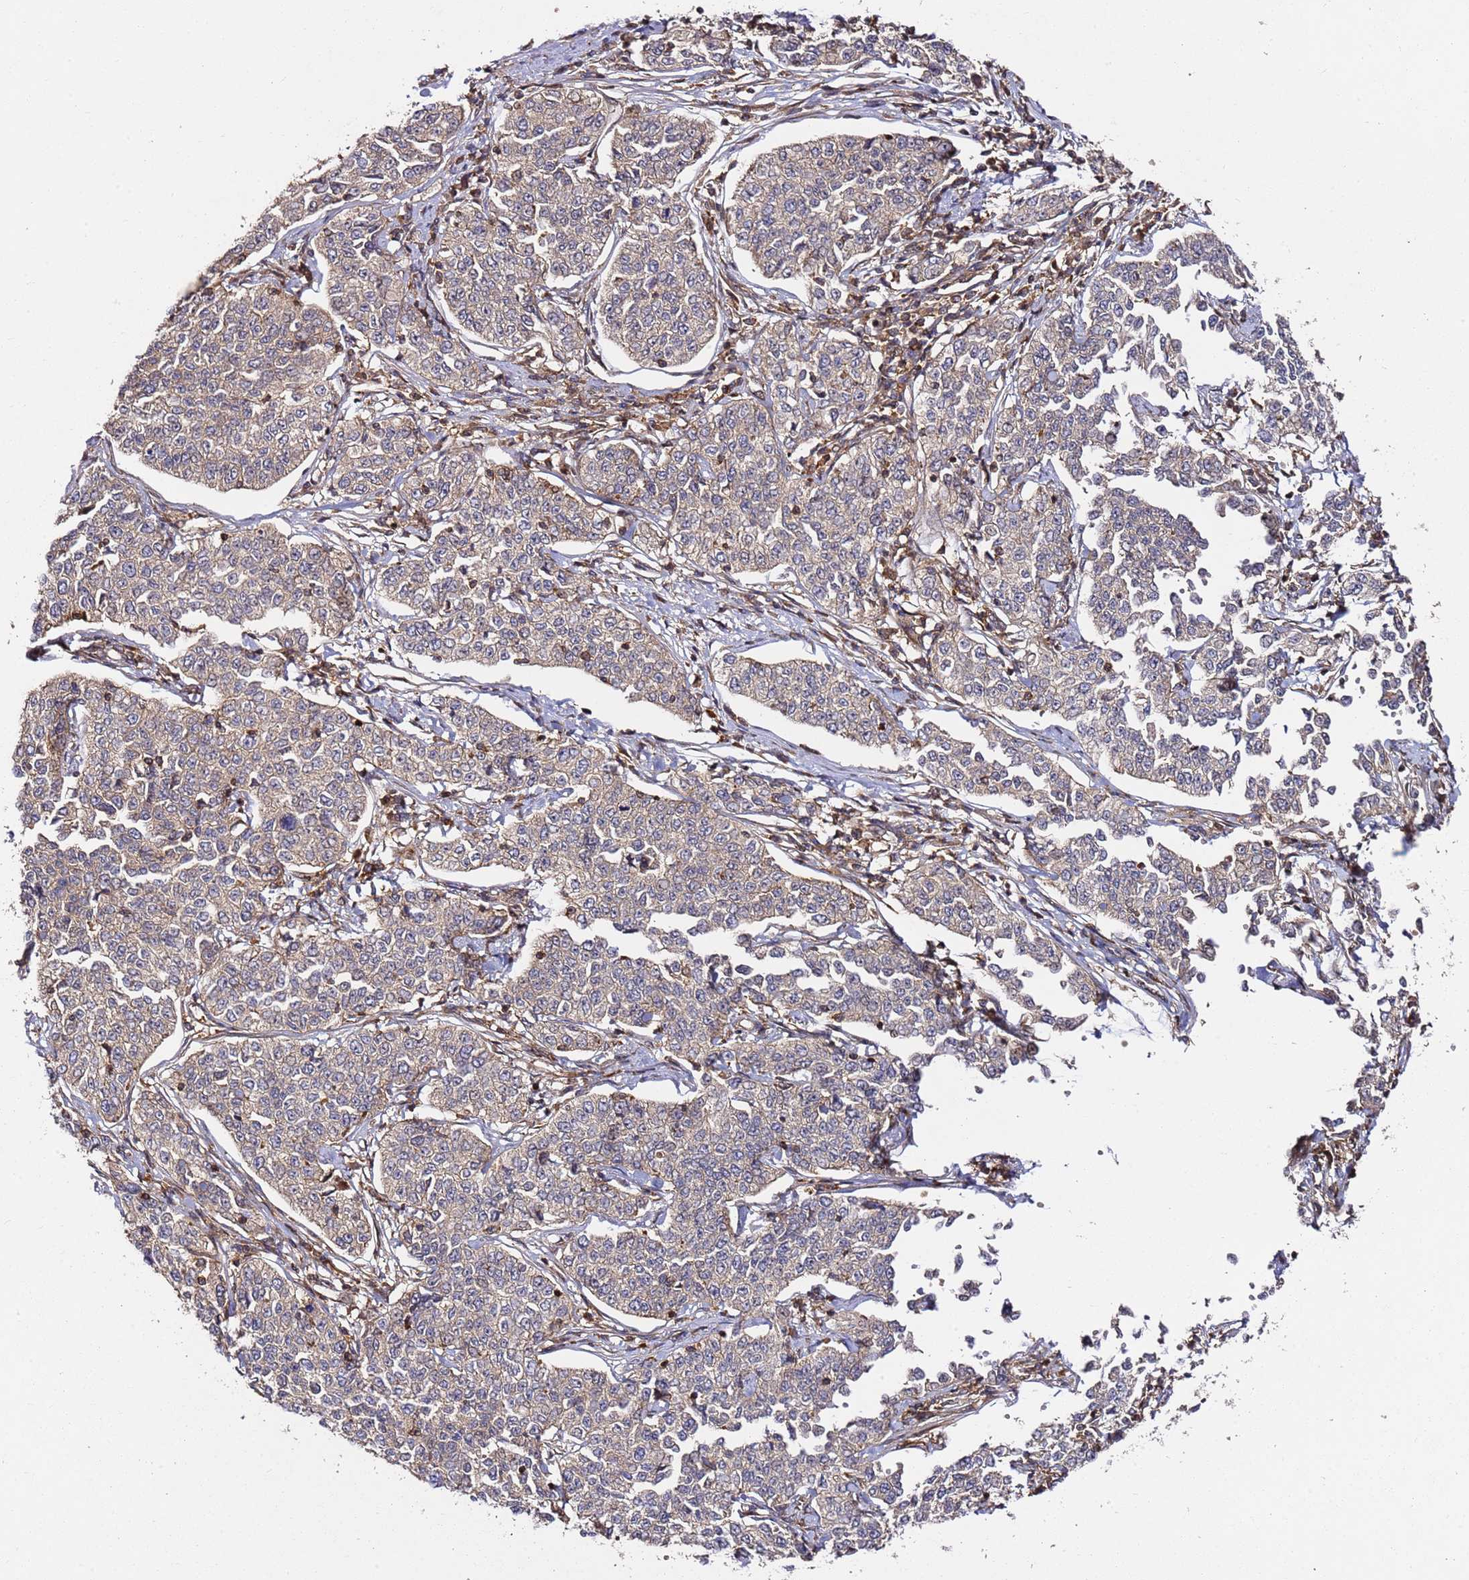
{"staining": {"intensity": "weak", "quantity": "<25%", "location": "cytoplasmic/membranous"}, "tissue": "cervical cancer", "cell_type": "Tumor cells", "image_type": "cancer", "snomed": [{"axis": "morphology", "description": "Squamous cell carcinoma, NOS"}, {"axis": "topography", "description": "Cervix"}], "caption": "Tumor cells show no significant expression in cervical squamous cell carcinoma.", "gene": "PRMT7", "patient": {"sex": "female", "age": 35}}